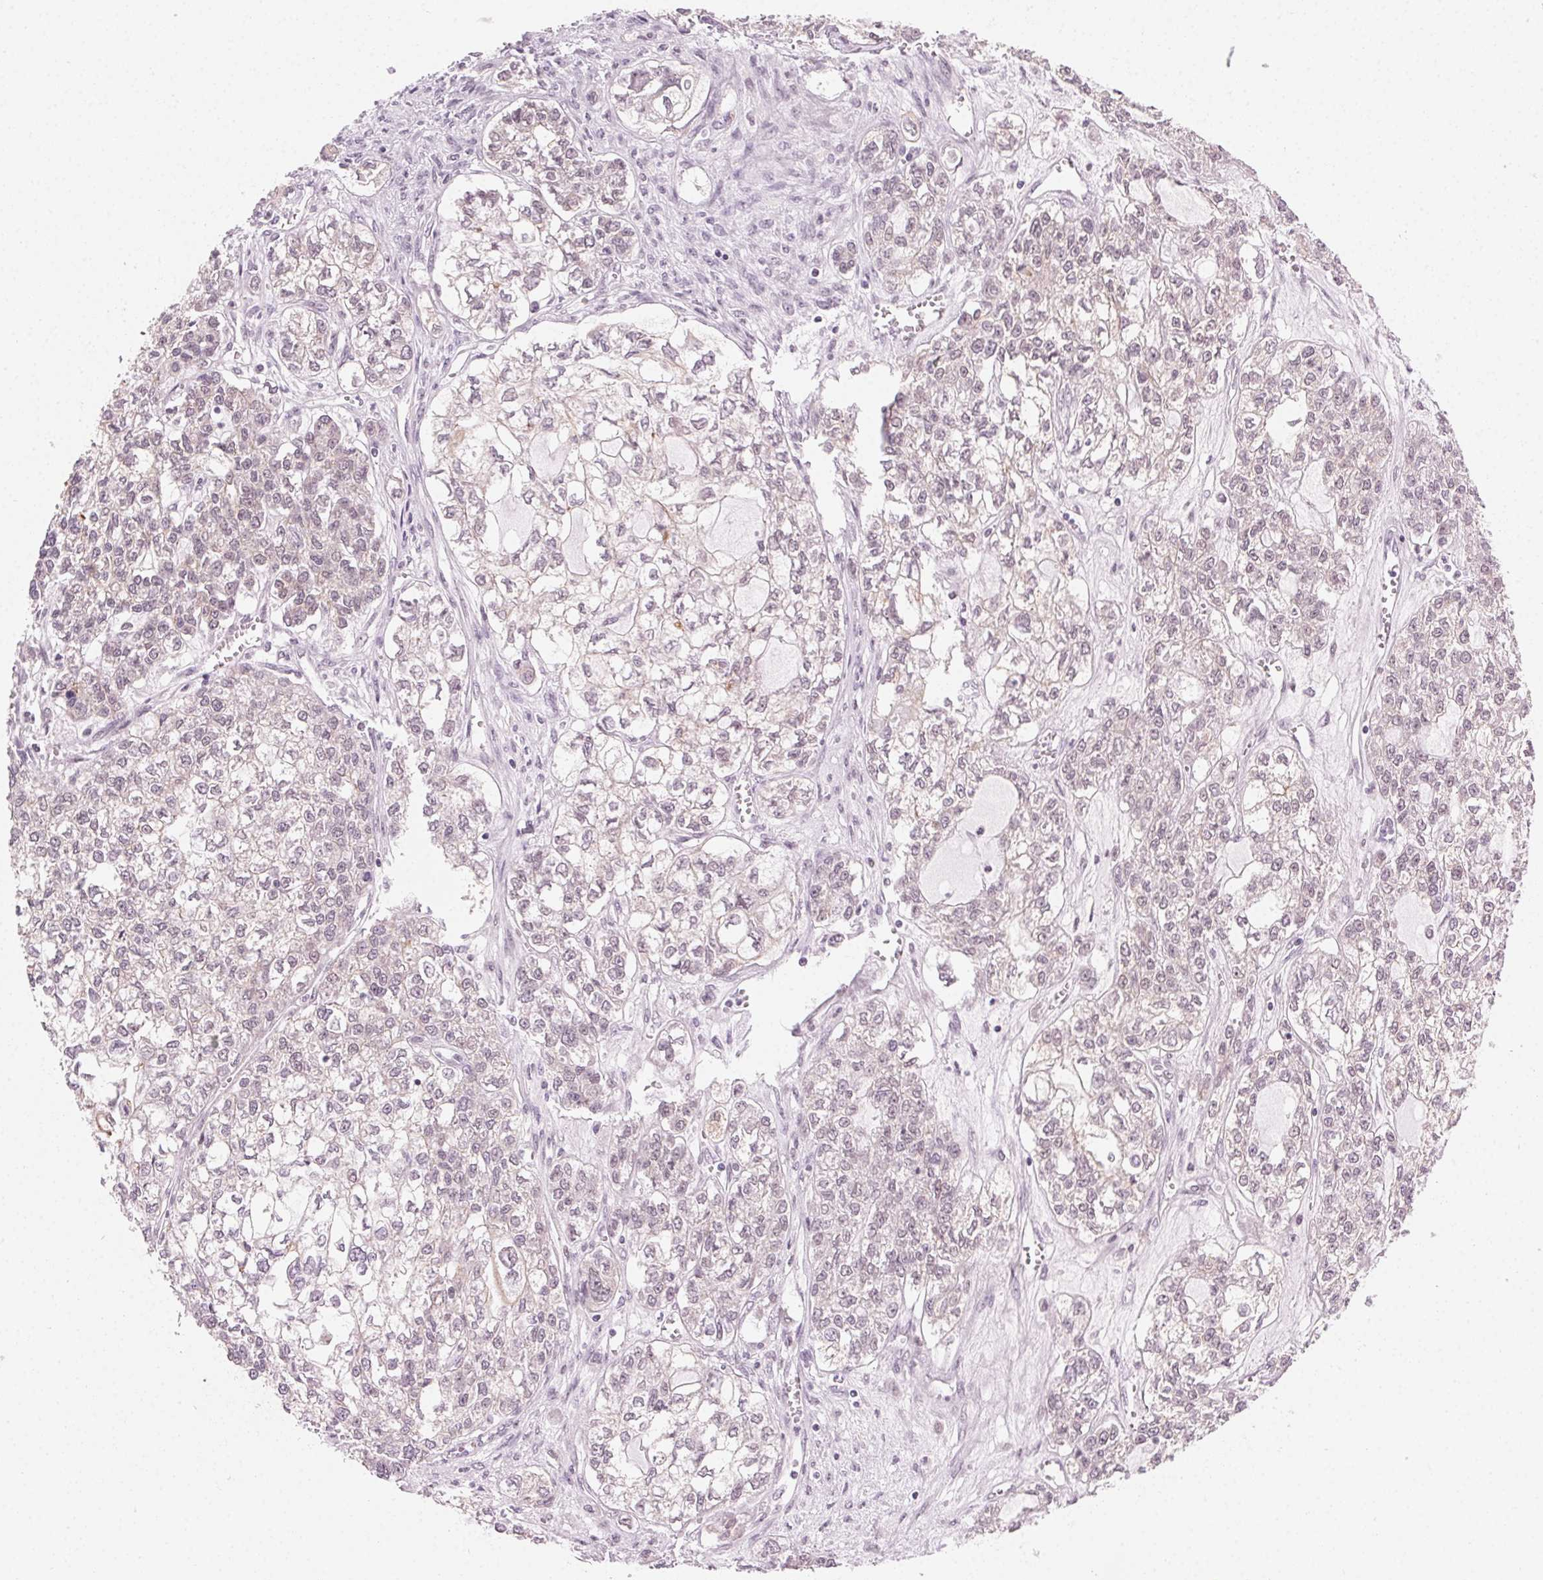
{"staining": {"intensity": "weak", "quantity": "25%-75%", "location": "cytoplasmic/membranous"}, "tissue": "ovarian cancer", "cell_type": "Tumor cells", "image_type": "cancer", "snomed": [{"axis": "morphology", "description": "Carcinoma, endometroid"}, {"axis": "topography", "description": "Ovary"}], "caption": "A histopathology image of ovarian endometroid carcinoma stained for a protein displays weak cytoplasmic/membranous brown staining in tumor cells.", "gene": "AIF1L", "patient": {"sex": "female", "age": 64}}